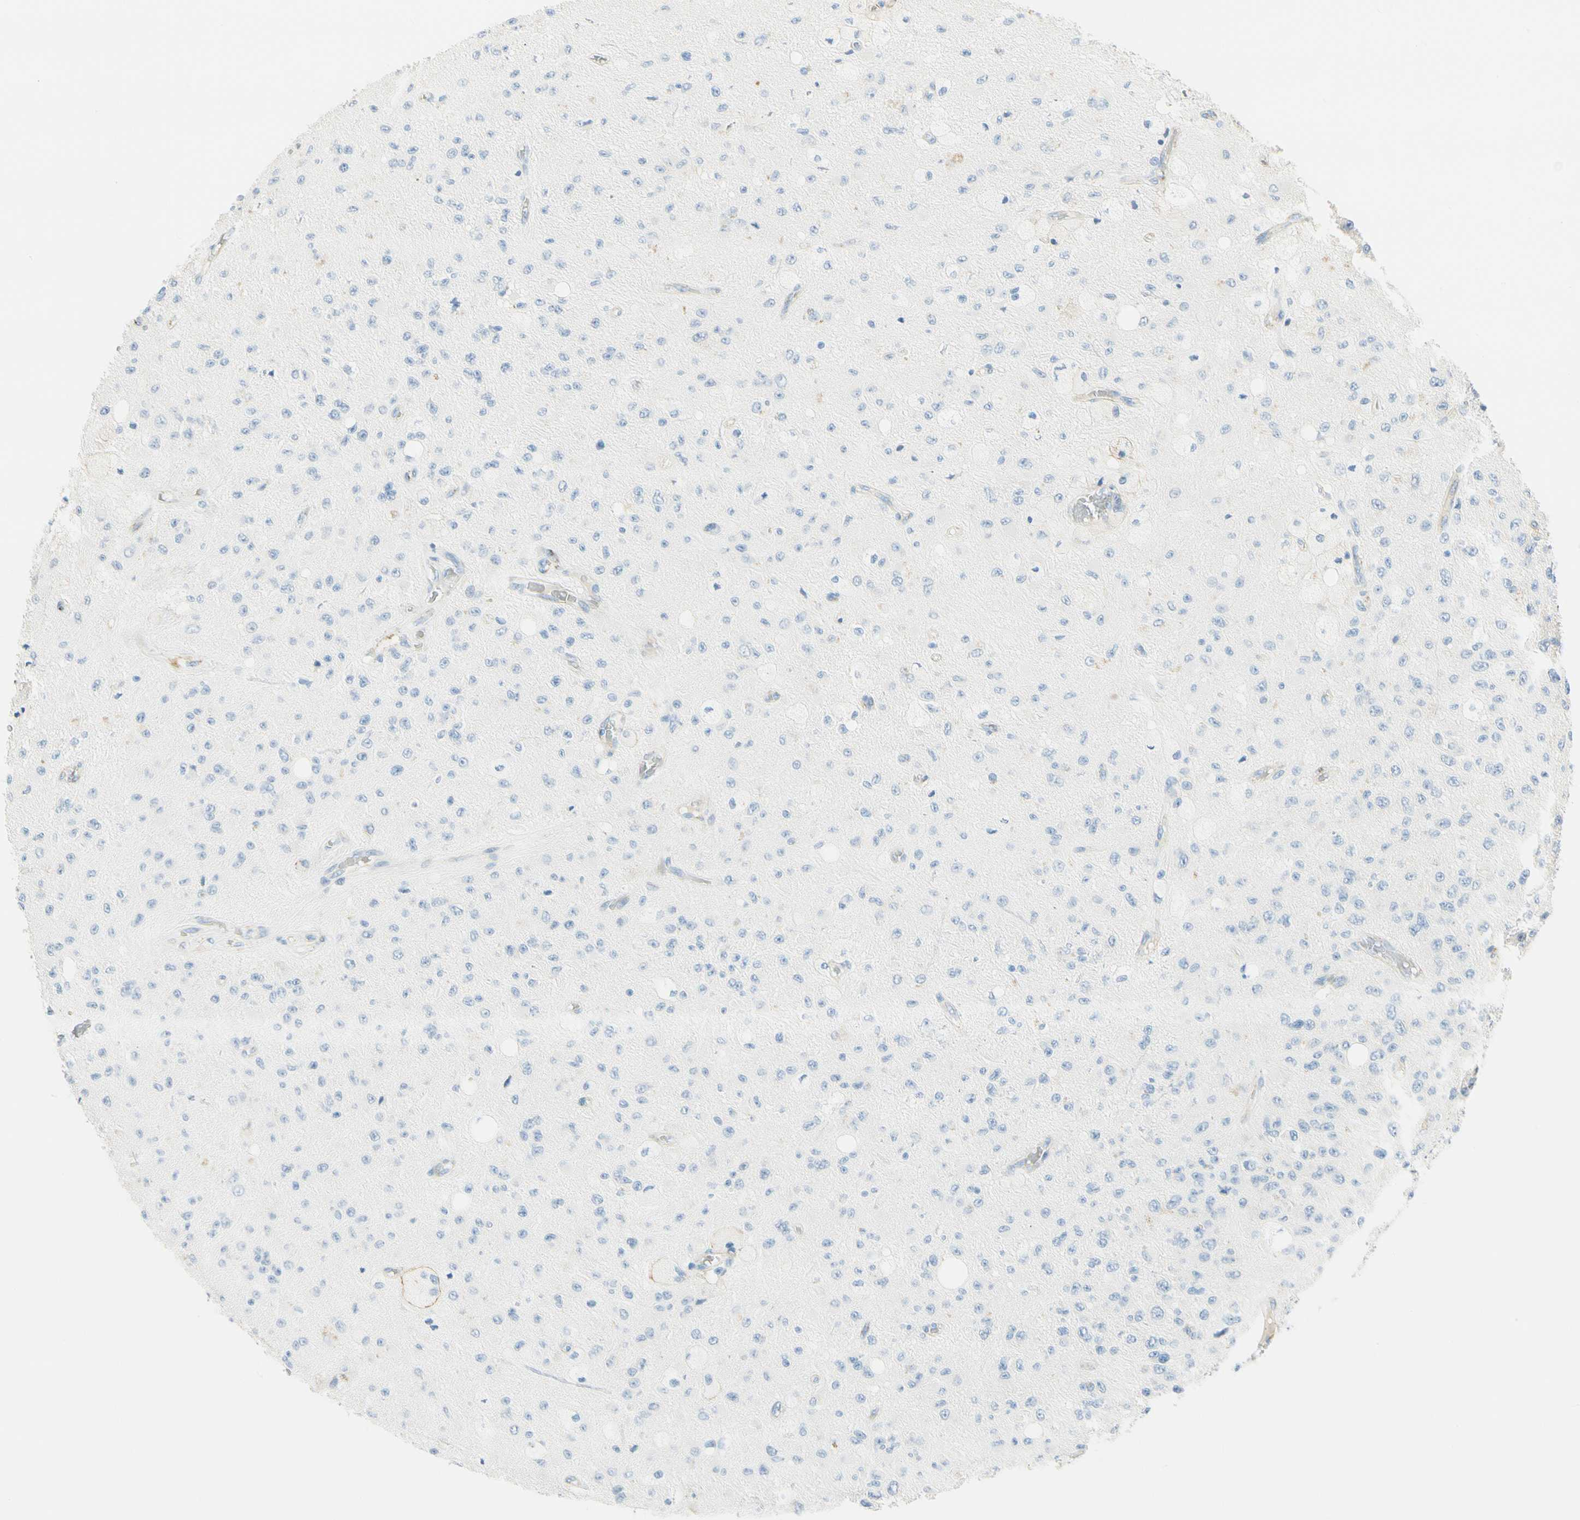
{"staining": {"intensity": "negative", "quantity": "none", "location": "none"}, "tissue": "glioma", "cell_type": "Tumor cells", "image_type": "cancer", "snomed": [{"axis": "morphology", "description": "Glioma, malignant, High grade"}, {"axis": "topography", "description": "pancreas cauda"}], "caption": "Glioma was stained to show a protein in brown. There is no significant expression in tumor cells.", "gene": "VPS9D1", "patient": {"sex": "male", "age": 60}}